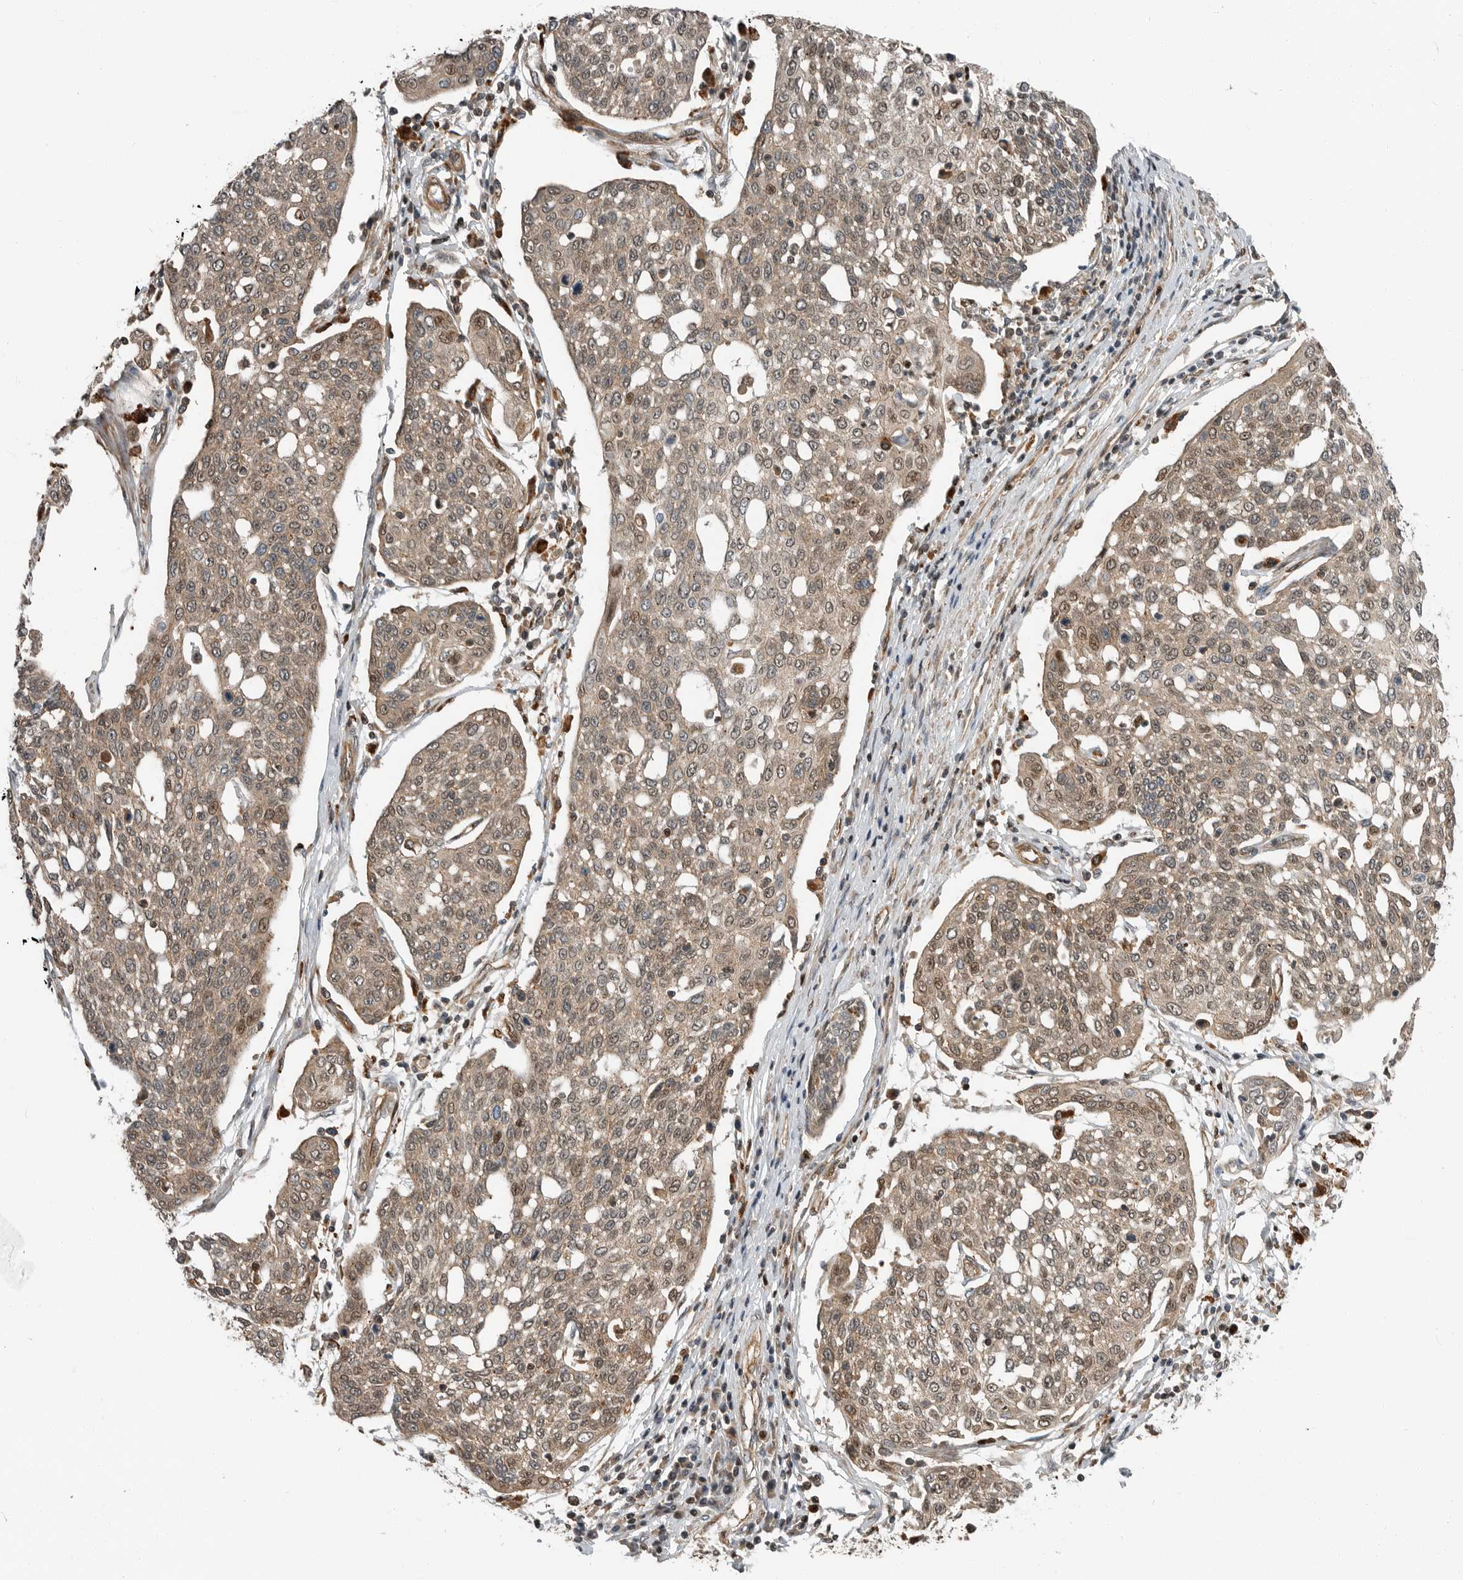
{"staining": {"intensity": "weak", "quantity": ">75%", "location": "cytoplasmic/membranous,nuclear"}, "tissue": "cervical cancer", "cell_type": "Tumor cells", "image_type": "cancer", "snomed": [{"axis": "morphology", "description": "Squamous cell carcinoma, NOS"}, {"axis": "topography", "description": "Cervix"}], "caption": "Weak cytoplasmic/membranous and nuclear expression for a protein is identified in approximately >75% of tumor cells of cervical cancer using immunohistochemistry (IHC).", "gene": "STRAP", "patient": {"sex": "female", "age": 34}}